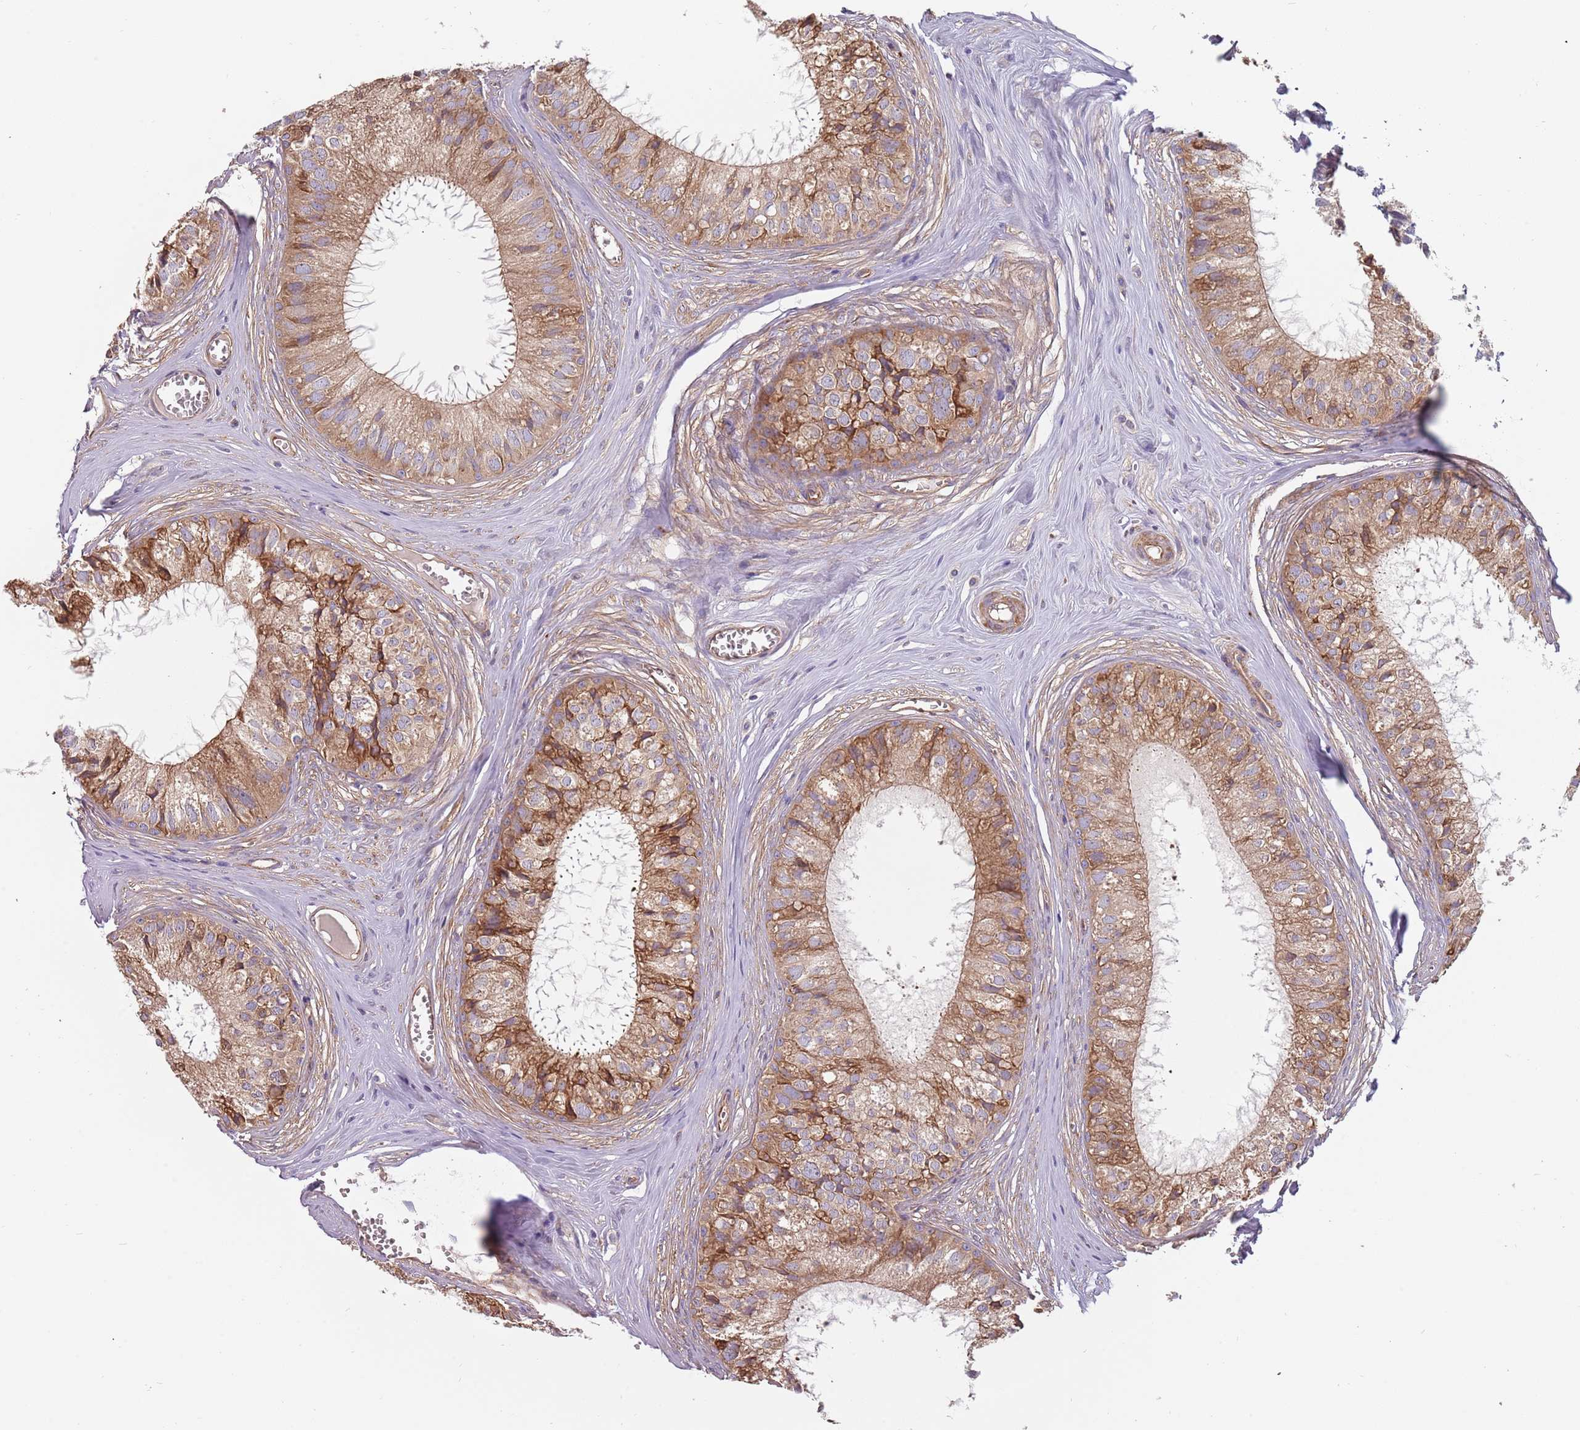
{"staining": {"intensity": "moderate", "quantity": ">75%", "location": "cytoplasmic/membranous"}, "tissue": "epididymis", "cell_type": "Glandular cells", "image_type": "normal", "snomed": [{"axis": "morphology", "description": "Normal tissue, NOS"}, {"axis": "topography", "description": "Epididymis"}], "caption": "Immunohistochemical staining of unremarkable epididymis exhibits >75% levels of moderate cytoplasmic/membranous protein expression in about >75% of glandular cells. (DAB (3,3'-diaminobenzidine) IHC with brightfield microscopy, high magnification).", "gene": "SPDL1", "patient": {"sex": "male", "age": 36}}